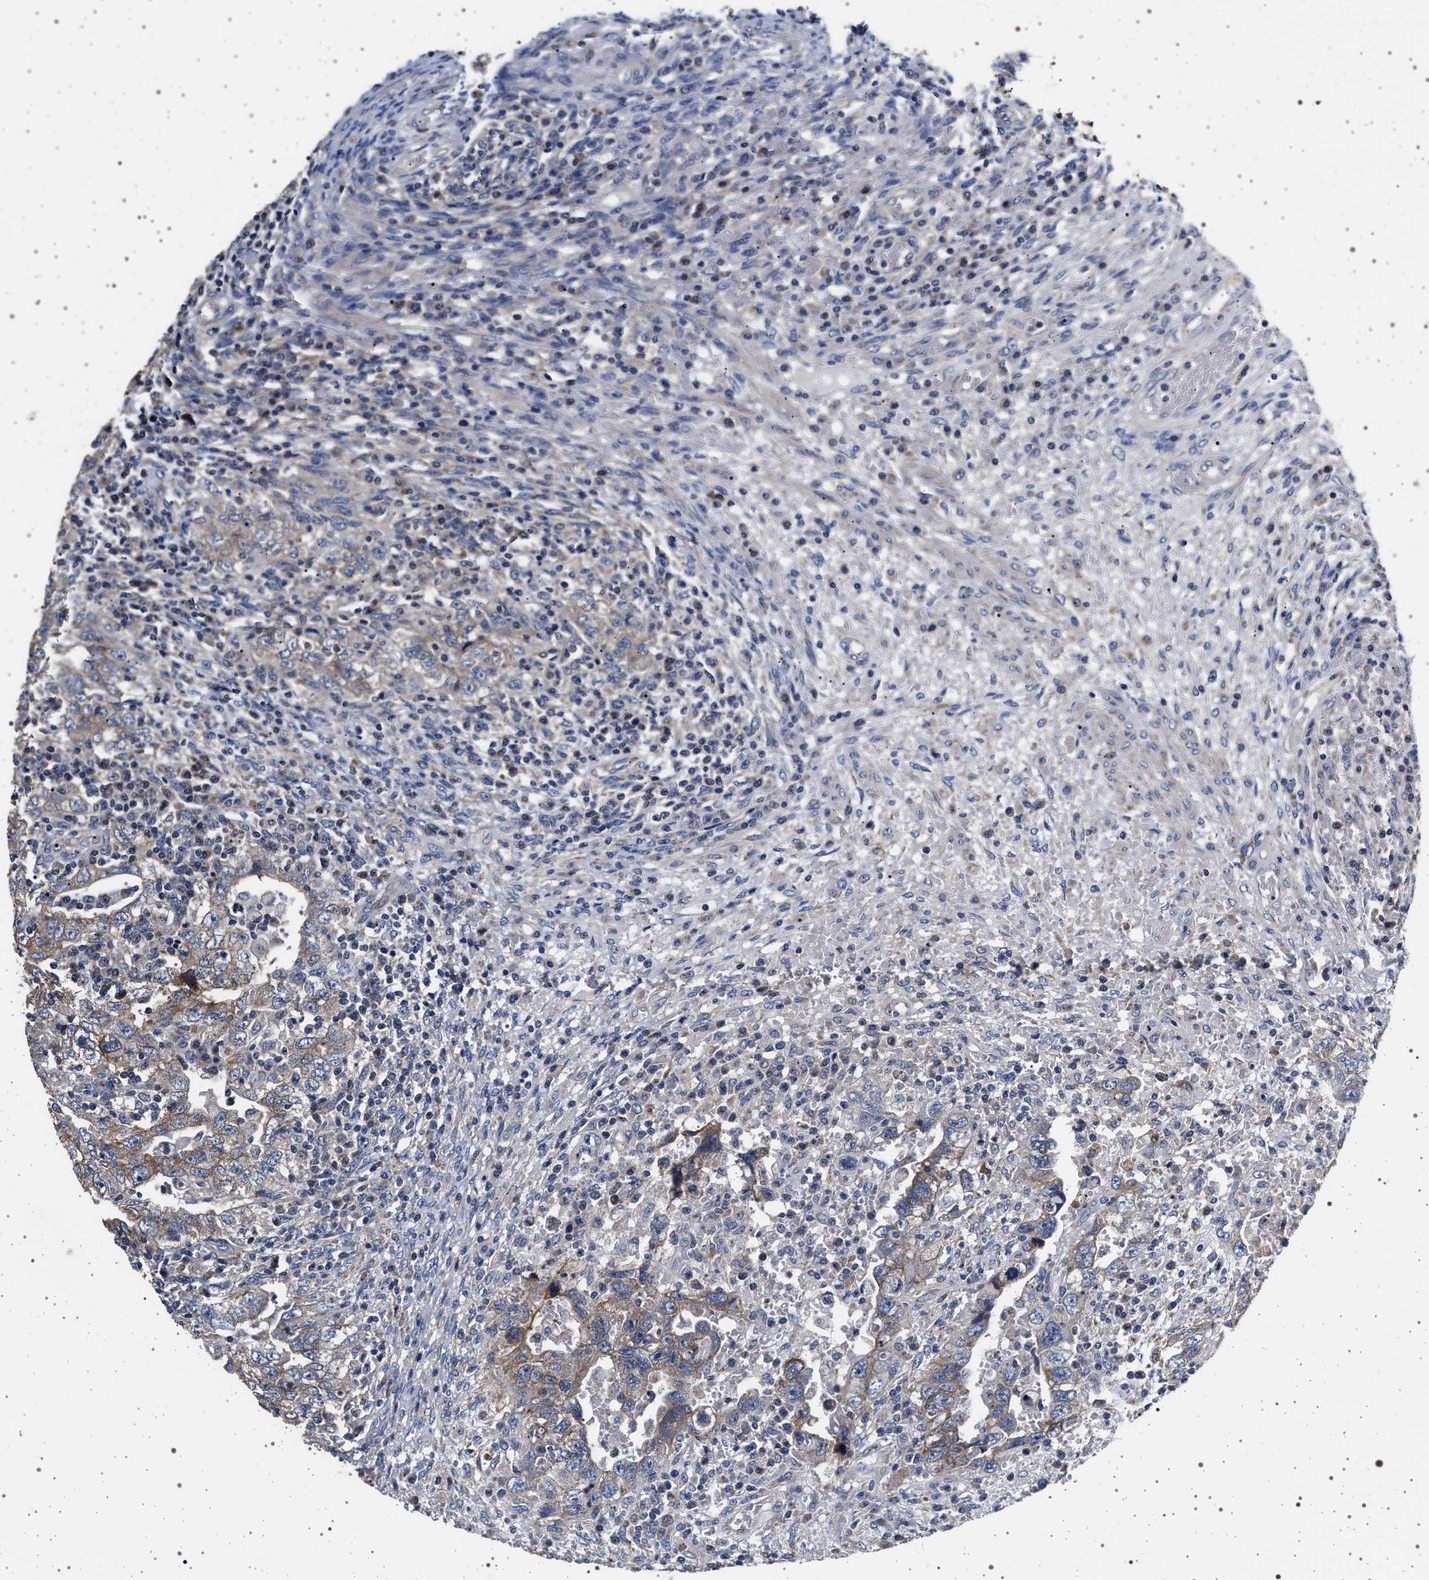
{"staining": {"intensity": "moderate", "quantity": ">75%", "location": "cytoplasmic/membranous"}, "tissue": "testis cancer", "cell_type": "Tumor cells", "image_type": "cancer", "snomed": [{"axis": "morphology", "description": "Carcinoma, Embryonal, NOS"}, {"axis": "topography", "description": "Testis"}], "caption": "This photomicrograph demonstrates testis cancer (embryonal carcinoma) stained with IHC to label a protein in brown. The cytoplasmic/membranous of tumor cells show moderate positivity for the protein. Nuclei are counter-stained blue.", "gene": "MAP3K2", "patient": {"sex": "male", "age": 26}}